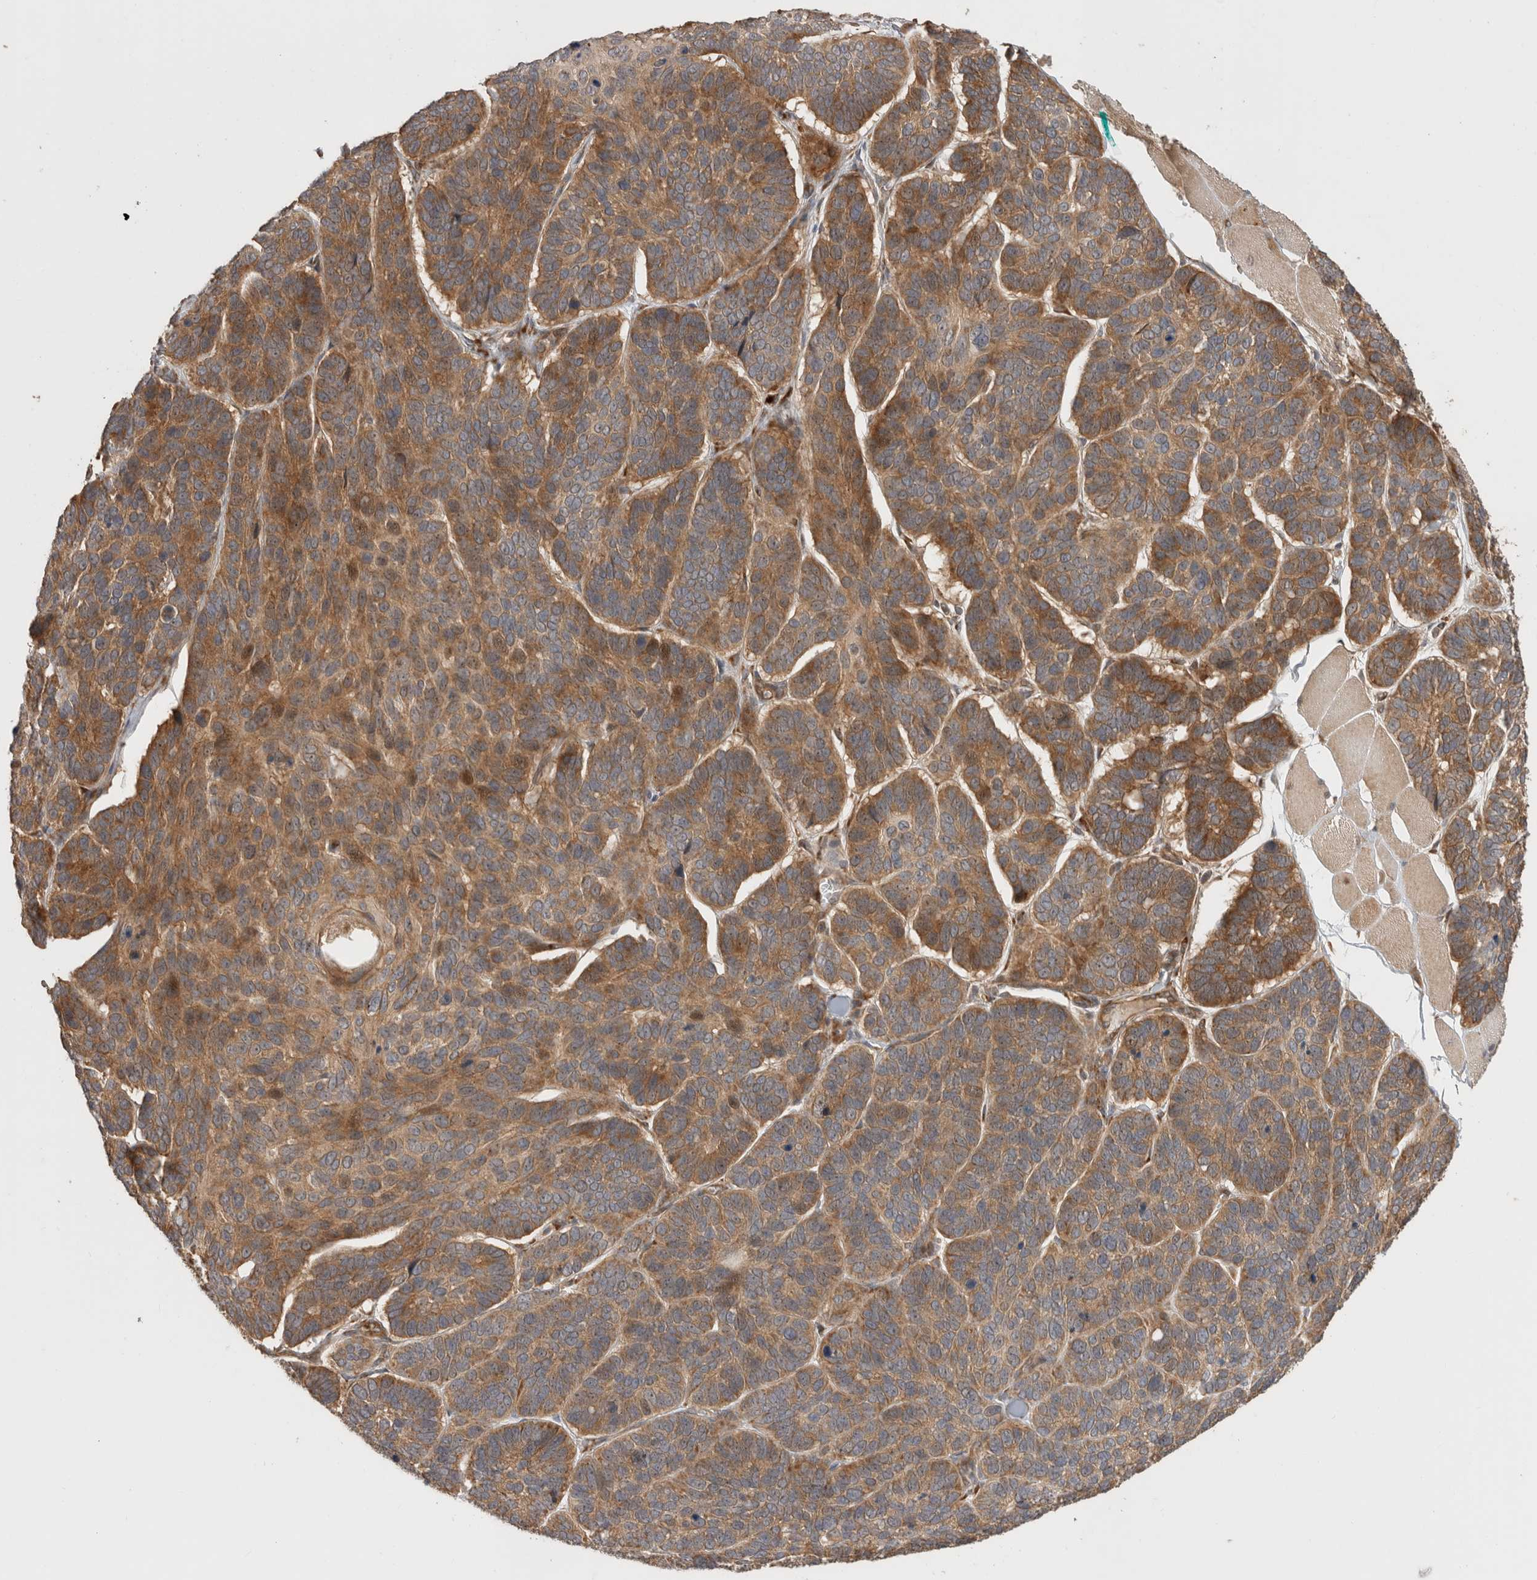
{"staining": {"intensity": "moderate", "quantity": ">75%", "location": "cytoplasmic/membranous"}, "tissue": "skin cancer", "cell_type": "Tumor cells", "image_type": "cancer", "snomed": [{"axis": "morphology", "description": "Basal cell carcinoma"}, {"axis": "topography", "description": "Skin"}], "caption": "An IHC histopathology image of tumor tissue is shown. Protein staining in brown labels moderate cytoplasmic/membranous positivity in skin cancer within tumor cells.", "gene": "PCDHB15", "patient": {"sex": "male", "age": 62}}